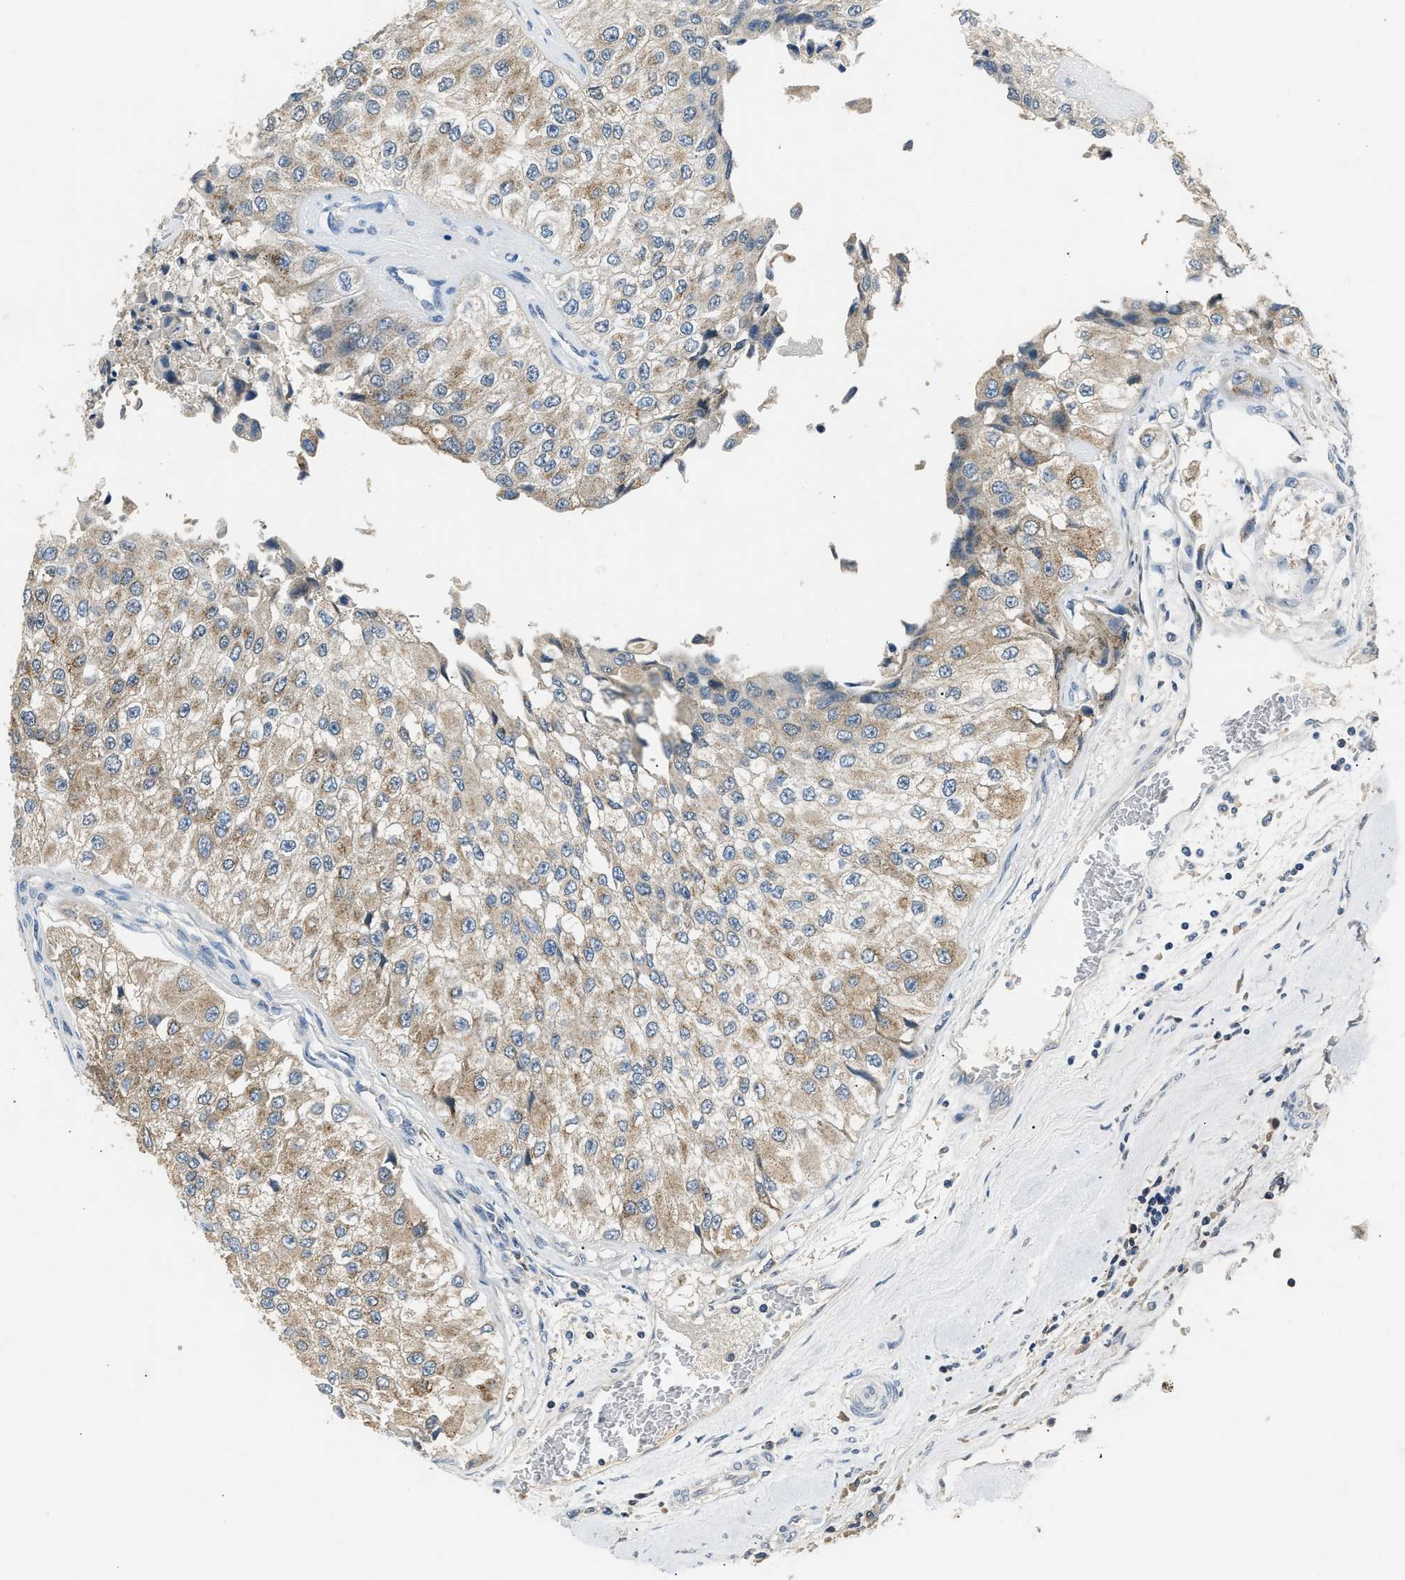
{"staining": {"intensity": "weak", "quantity": ">75%", "location": "cytoplasmic/membranous"}, "tissue": "urothelial cancer", "cell_type": "Tumor cells", "image_type": "cancer", "snomed": [{"axis": "morphology", "description": "Urothelial carcinoma, High grade"}, {"axis": "topography", "description": "Kidney"}, {"axis": "topography", "description": "Urinary bladder"}], "caption": "A brown stain shows weak cytoplasmic/membranous expression of a protein in high-grade urothelial carcinoma tumor cells. Immunohistochemistry stains the protein of interest in brown and the nuclei are stained blue.", "gene": "INHA", "patient": {"sex": "male", "age": 77}}